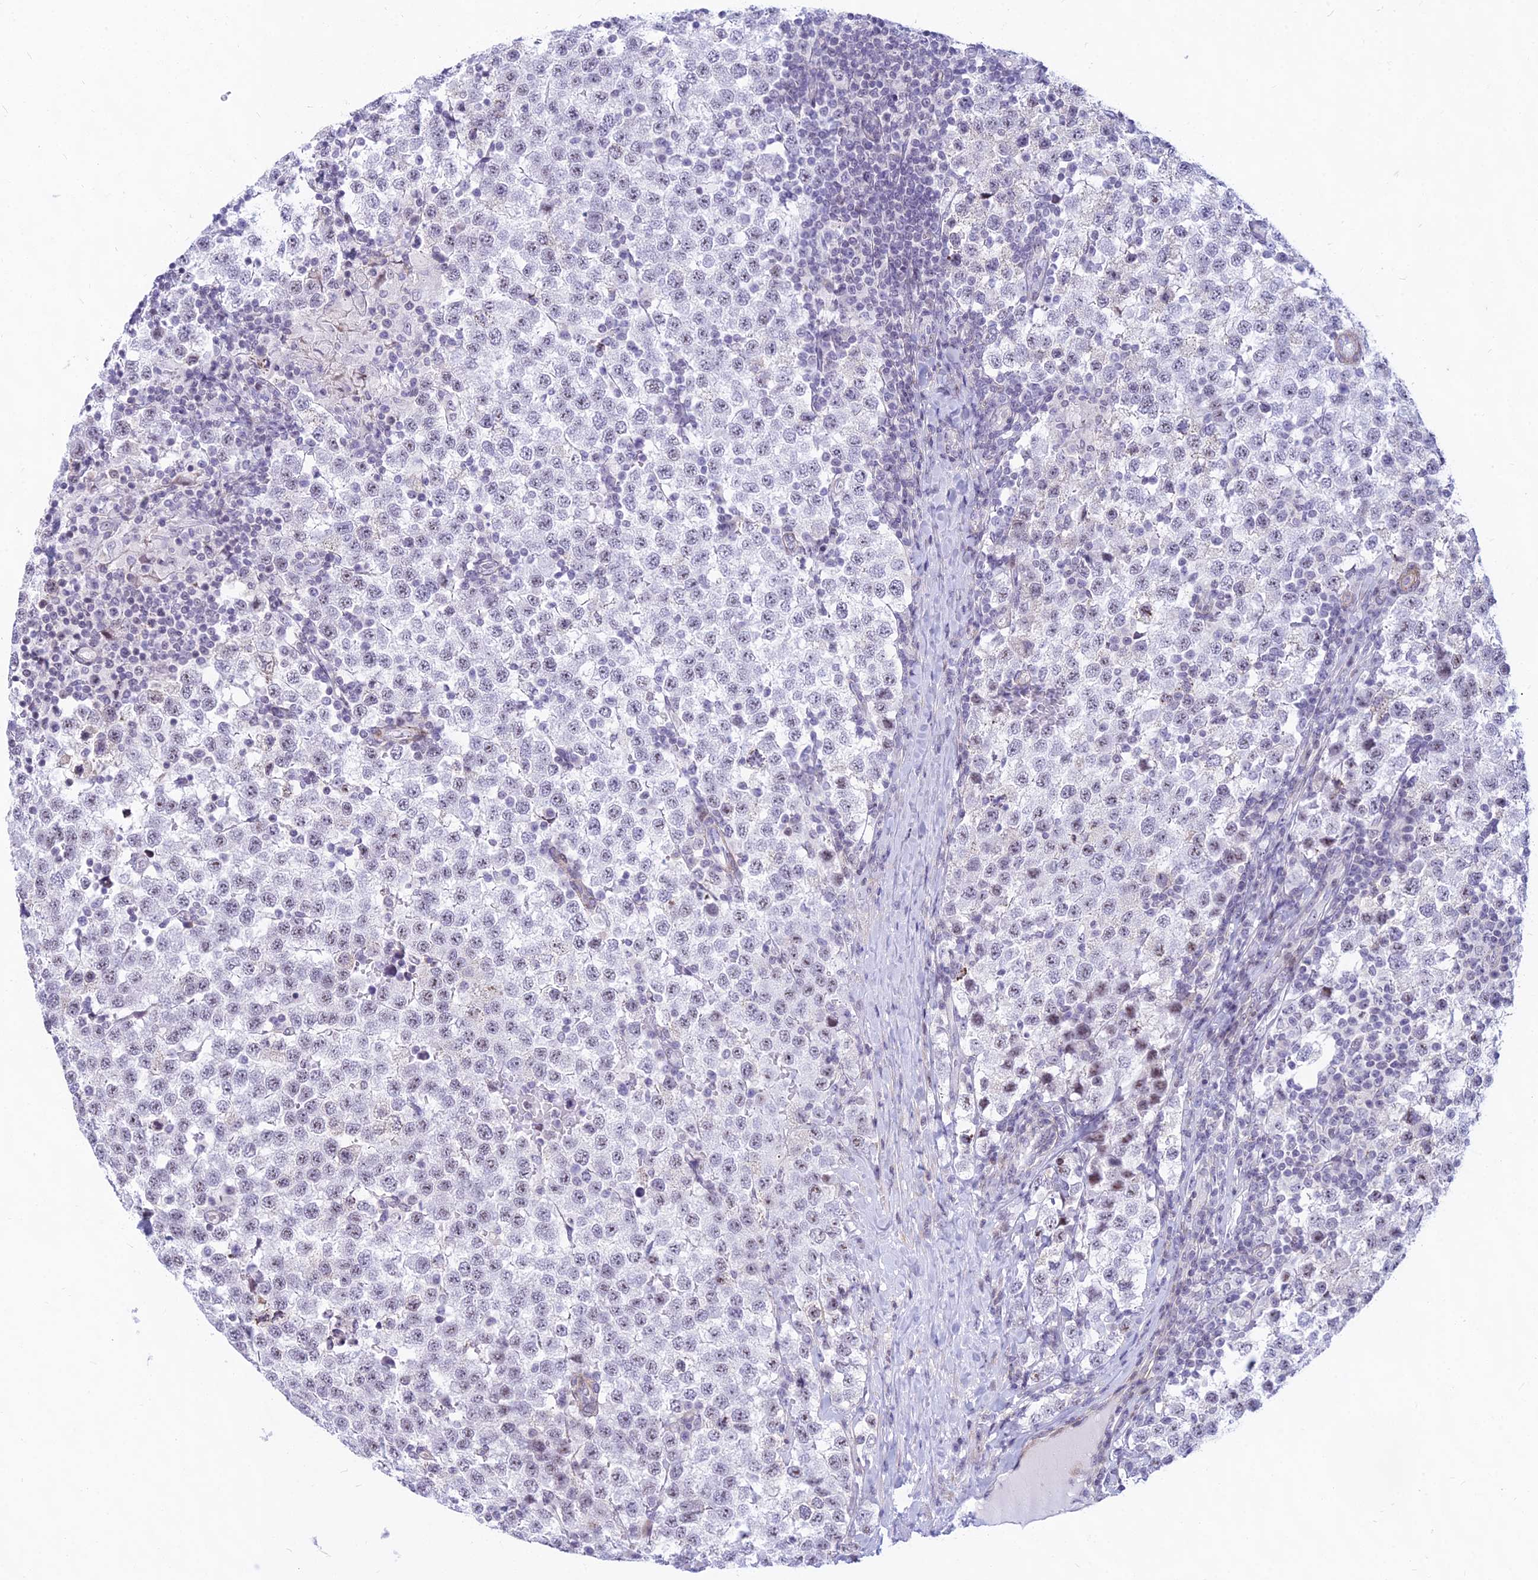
{"staining": {"intensity": "weak", "quantity": "<25%", "location": "nuclear"}, "tissue": "testis cancer", "cell_type": "Tumor cells", "image_type": "cancer", "snomed": [{"axis": "morphology", "description": "Seminoma, NOS"}, {"axis": "topography", "description": "Testis"}], "caption": "IHC micrograph of human testis cancer (seminoma) stained for a protein (brown), which displays no expression in tumor cells.", "gene": "KRR1", "patient": {"sex": "male", "age": 34}}